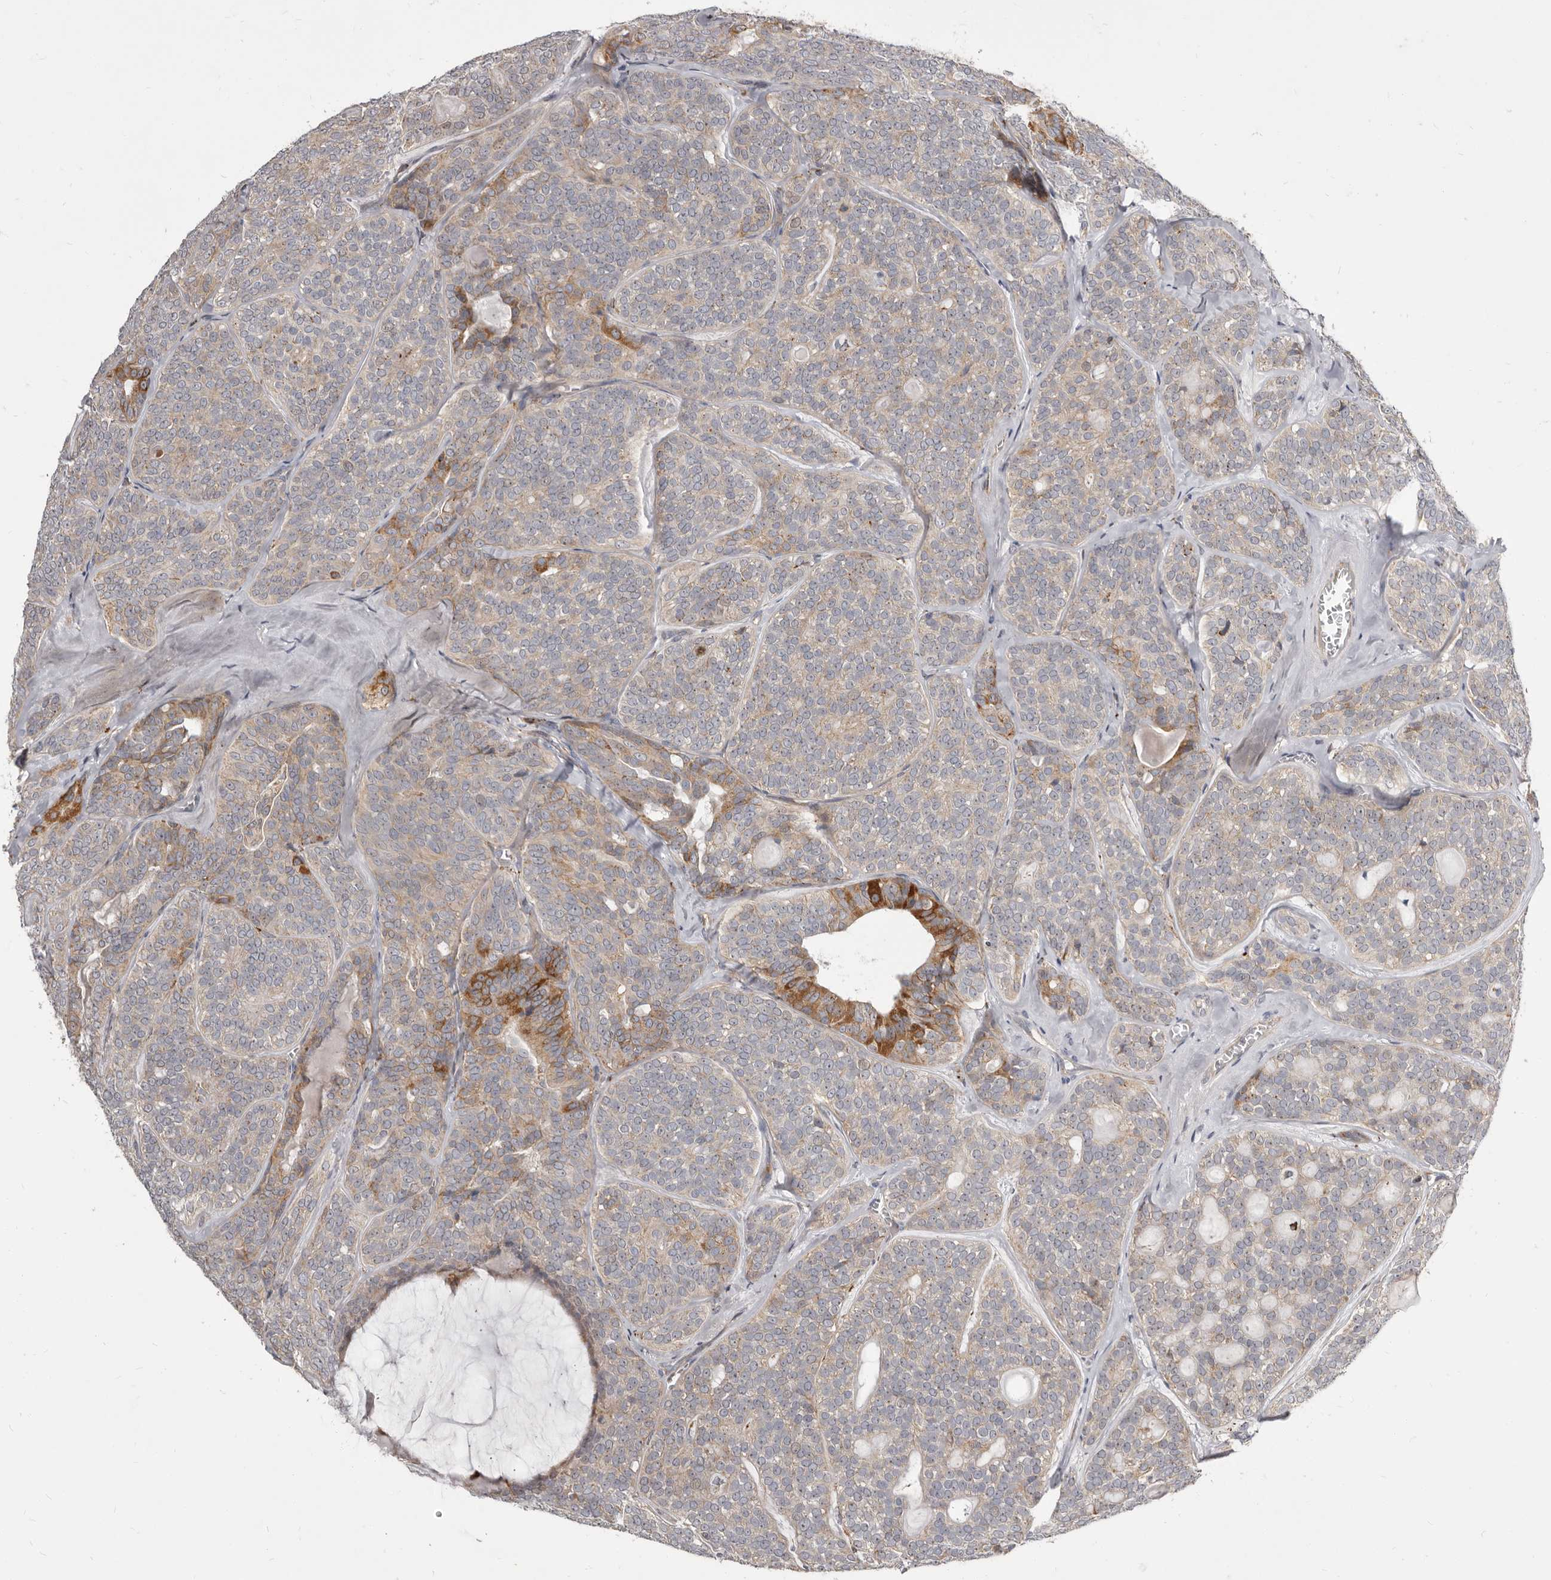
{"staining": {"intensity": "moderate", "quantity": "<25%", "location": "cytoplasmic/membranous"}, "tissue": "head and neck cancer", "cell_type": "Tumor cells", "image_type": "cancer", "snomed": [{"axis": "morphology", "description": "Adenocarcinoma, NOS"}, {"axis": "topography", "description": "Head-Neck"}], "caption": "Immunohistochemical staining of human adenocarcinoma (head and neck) reveals low levels of moderate cytoplasmic/membranous positivity in about <25% of tumor cells.", "gene": "SMC4", "patient": {"sex": "male", "age": 66}}